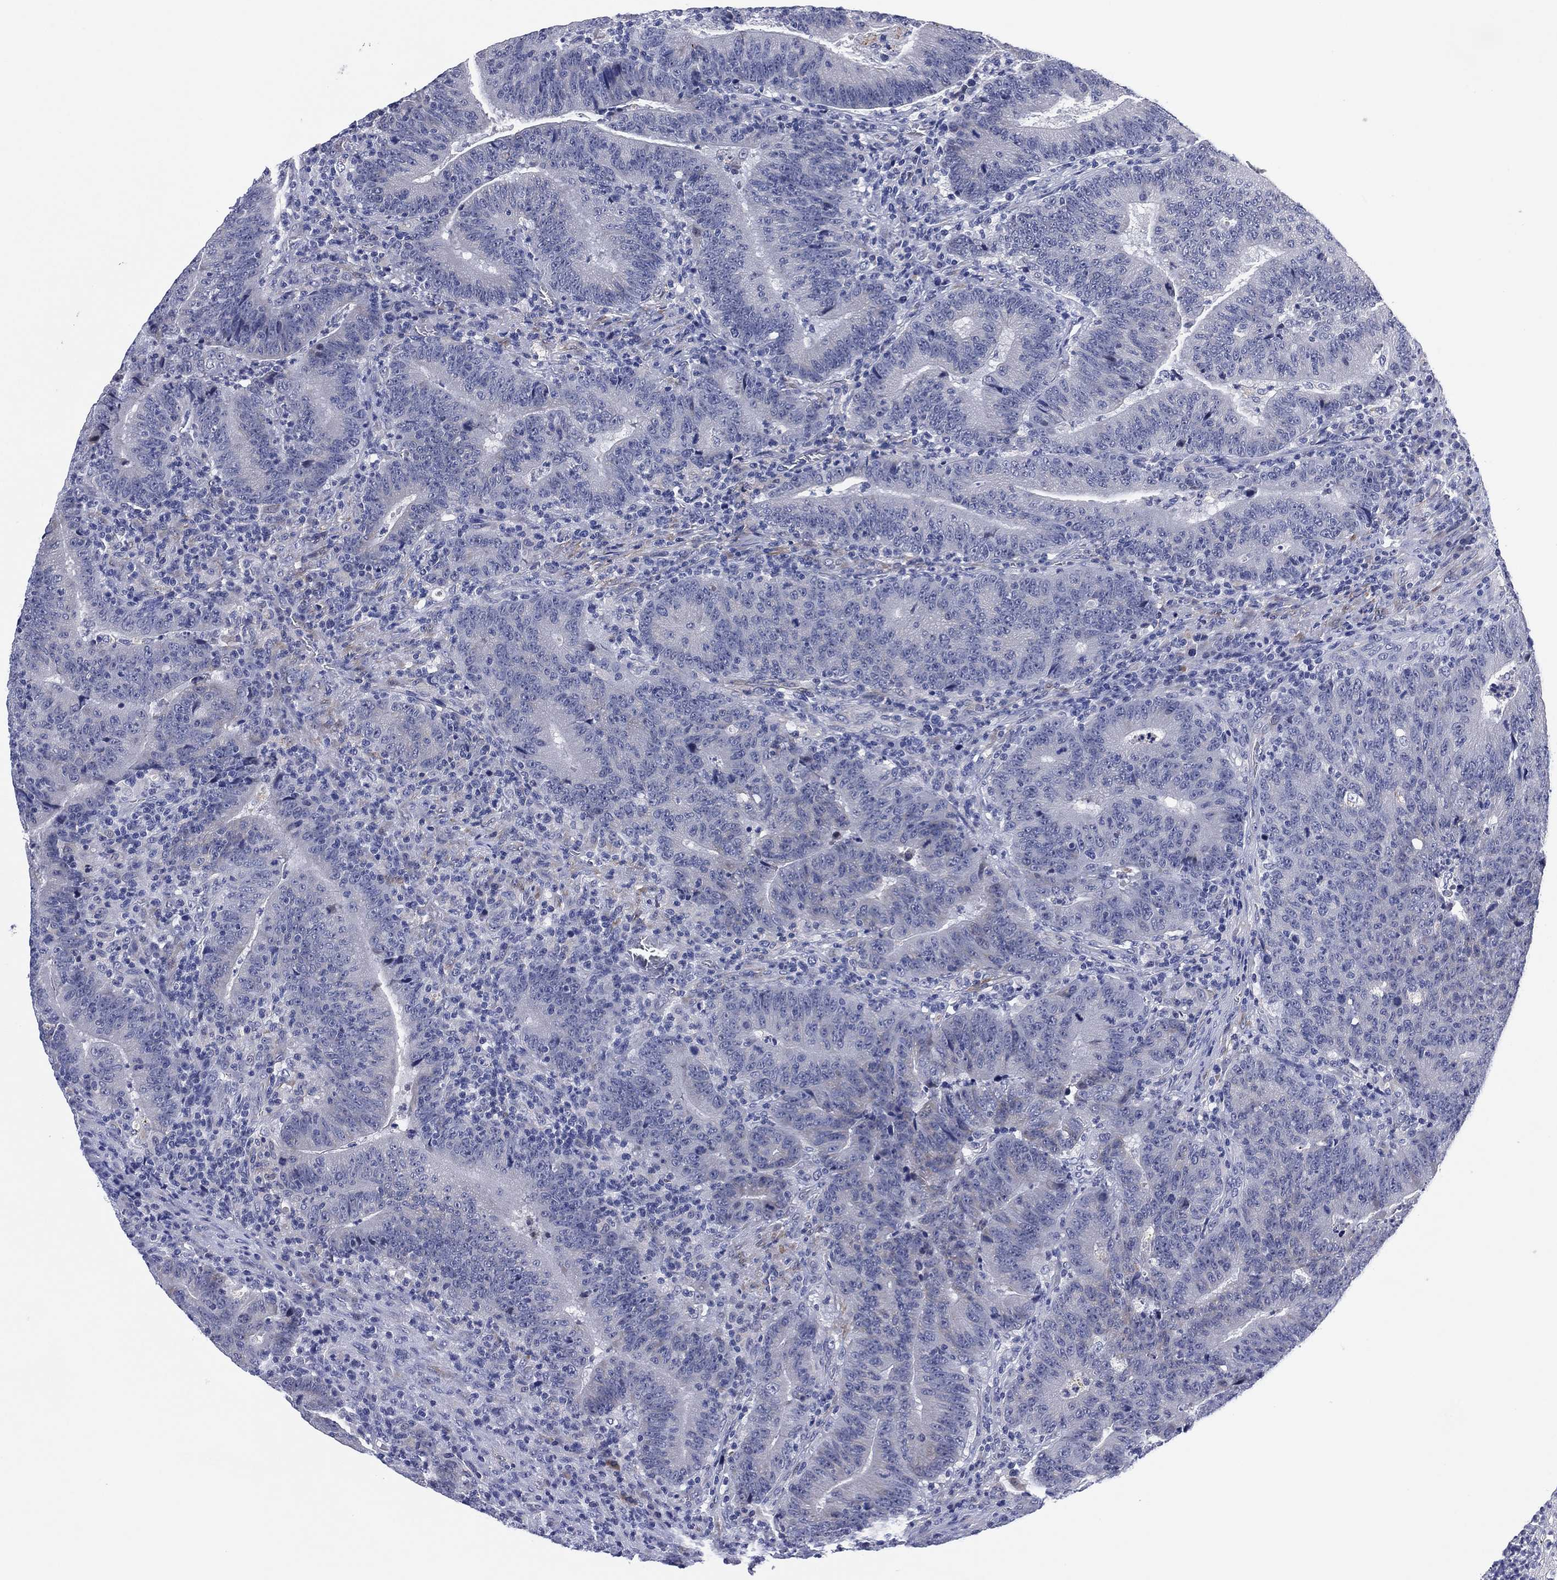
{"staining": {"intensity": "negative", "quantity": "none", "location": "none"}, "tissue": "colorectal cancer", "cell_type": "Tumor cells", "image_type": "cancer", "snomed": [{"axis": "morphology", "description": "Adenocarcinoma, NOS"}, {"axis": "topography", "description": "Colon"}], "caption": "Tumor cells show no significant expression in adenocarcinoma (colorectal). The staining was performed using DAB to visualize the protein expression in brown, while the nuclei were stained in blue with hematoxylin (Magnification: 20x).", "gene": "CLIP3", "patient": {"sex": "female", "age": 75}}